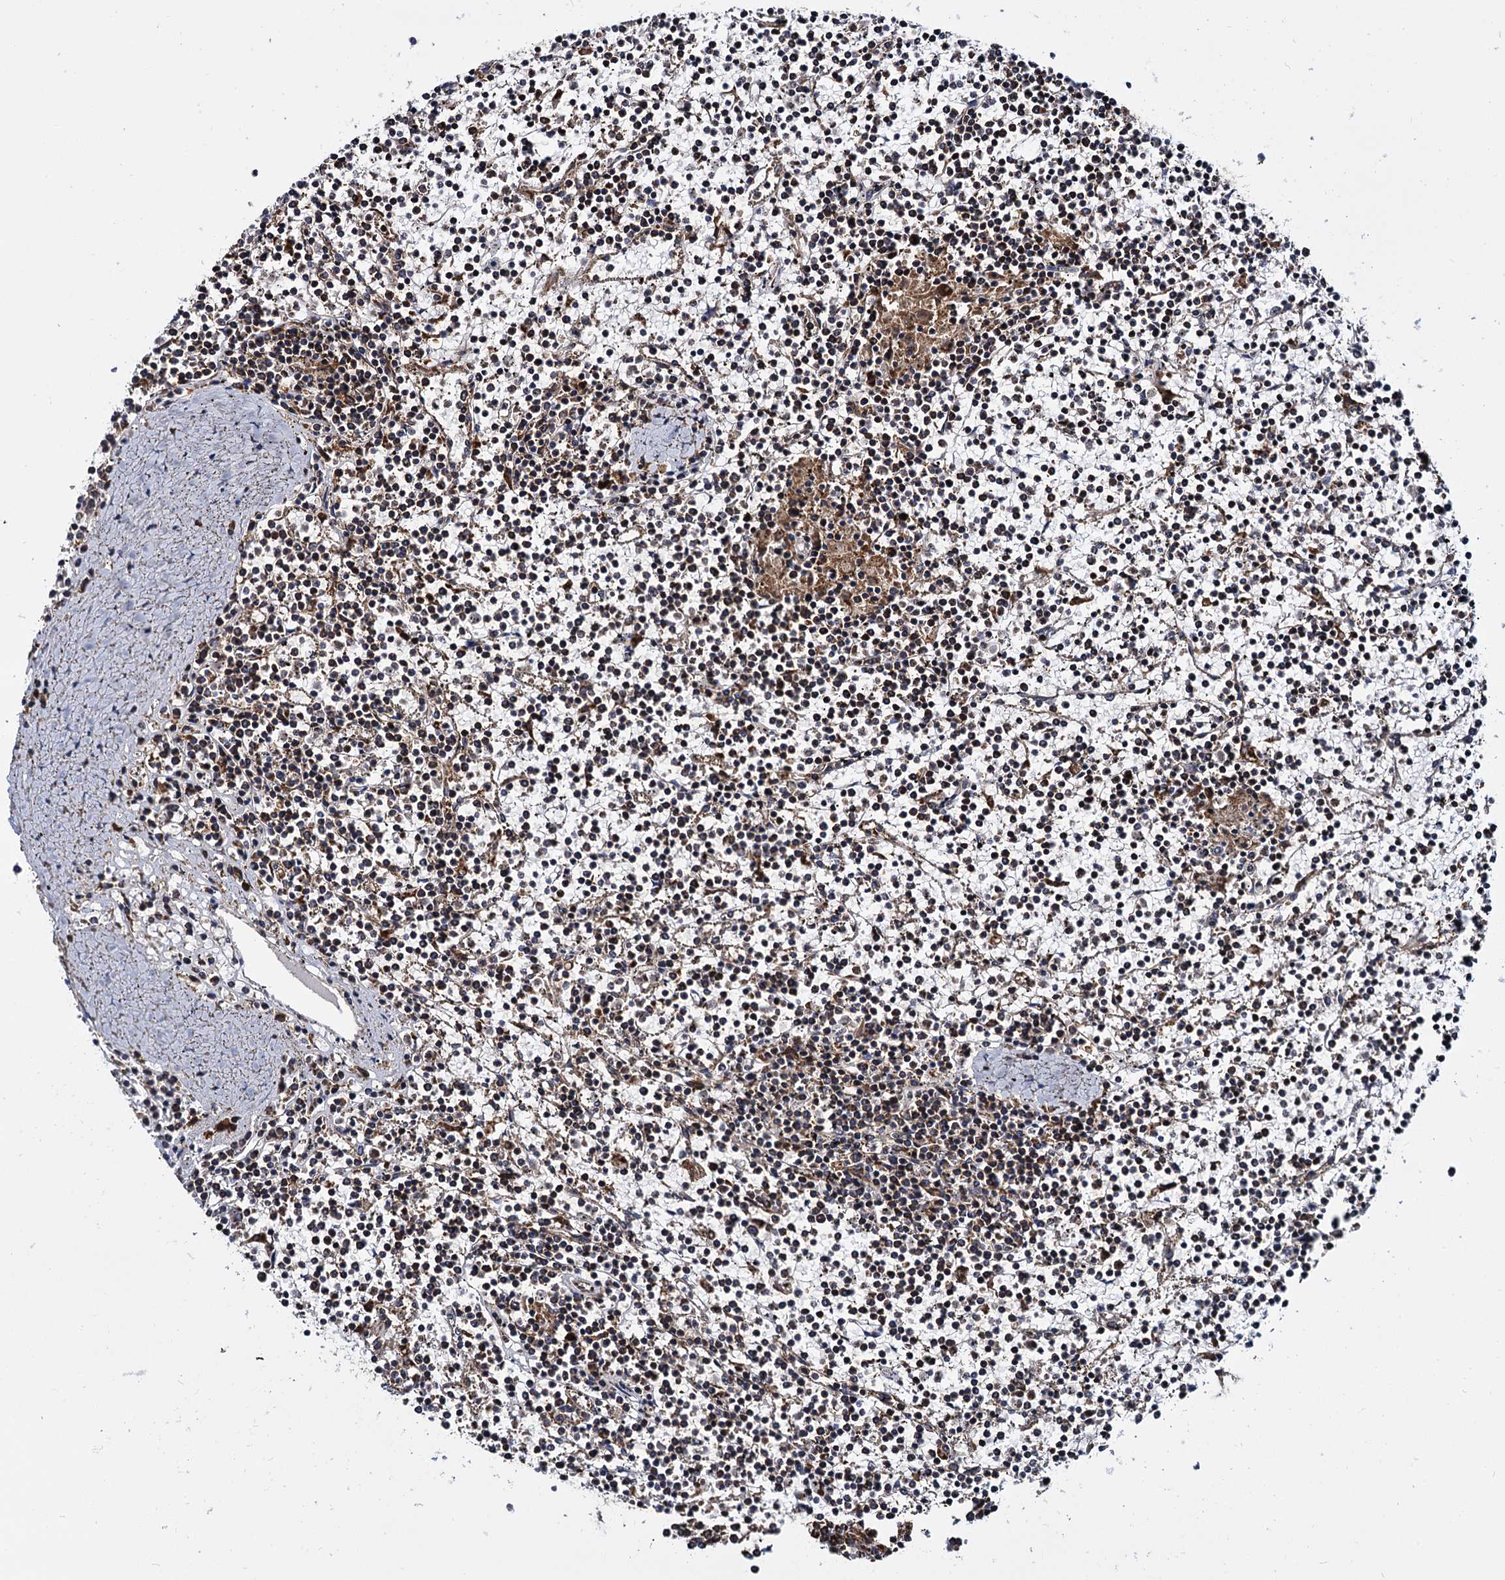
{"staining": {"intensity": "weak", "quantity": "25%-75%", "location": "cytoplasmic/membranous"}, "tissue": "lymphoma", "cell_type": "Tumor cells", "image_type": "cancer", "snomed": [{"axis": "morphology", "description": "Malignant lymphoma, non-Hodgkin's type, Low grade"}, {"axis": "topography", "description": "Spleen"}], "caption": "The image displays a brown stain indicating the presence of a protein in the cytoplasmic/membranous of tumor cells in malignant lymphoma, non-Hodgkin's type (low-grade).", "gene": "UFM1", "patient": {"sex": "female", "age": 19}}